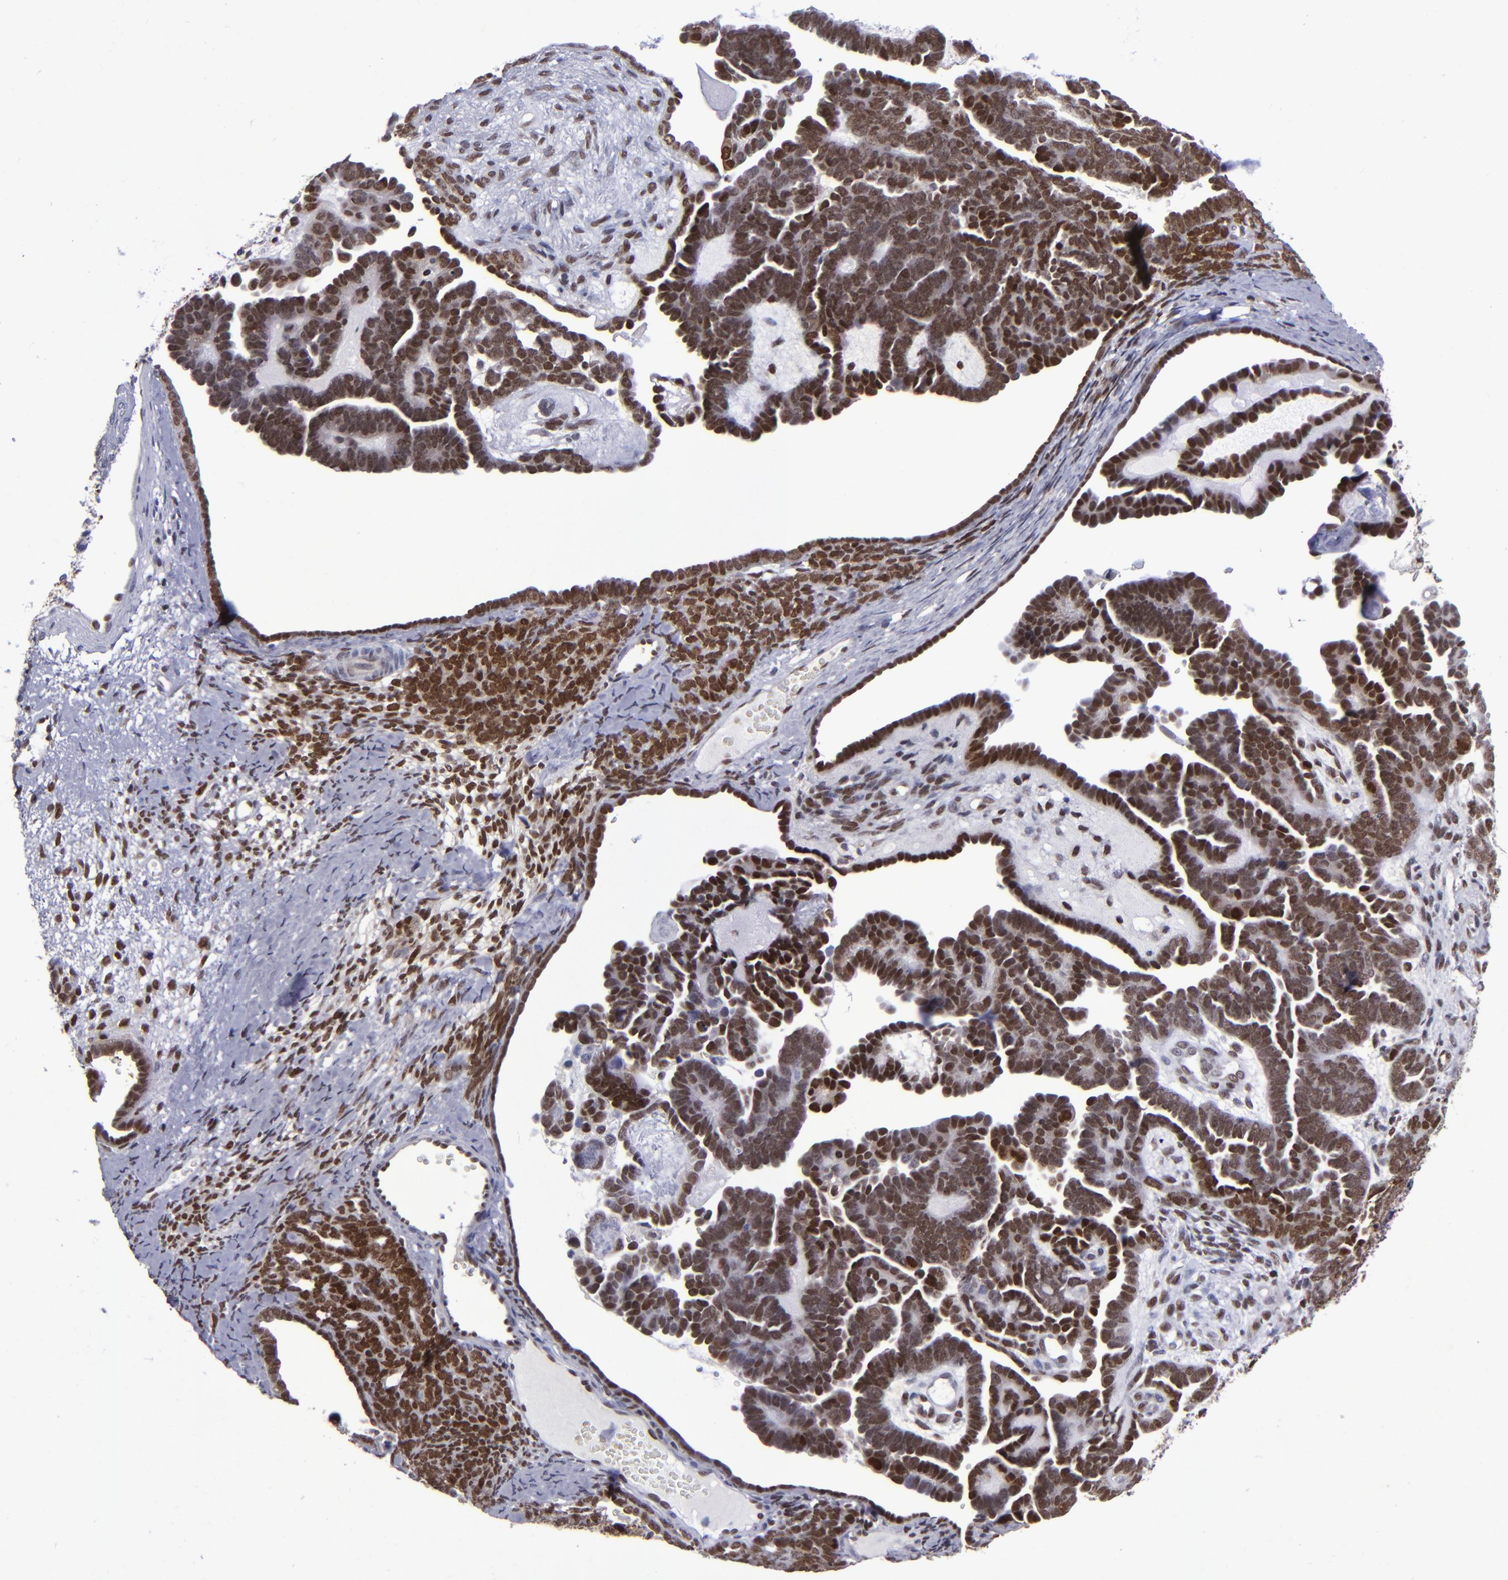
{"staining": {"intensity": "strong", "quantity": ">75%", "location": "cytoplasmic/membranous,nuclear"}, "tissue": "endometrial cancer", "cell_type": "Tumor cells", "image_type": "cancer", "snomed": [{"axis": "morphology", "description": "Neoplasm, malignant, NOS"}, {"axis": "topography", "description": "Endometrium"}], "caption": "IHC of human neoplasm (malignant) (endometrial) reveals high levels of strong cytoplasmic/membranous and nuclear positivity in approximately >75% of tumor cells.", "gene": "MGMT", "patient": {"sex": "female", "age": 74}}